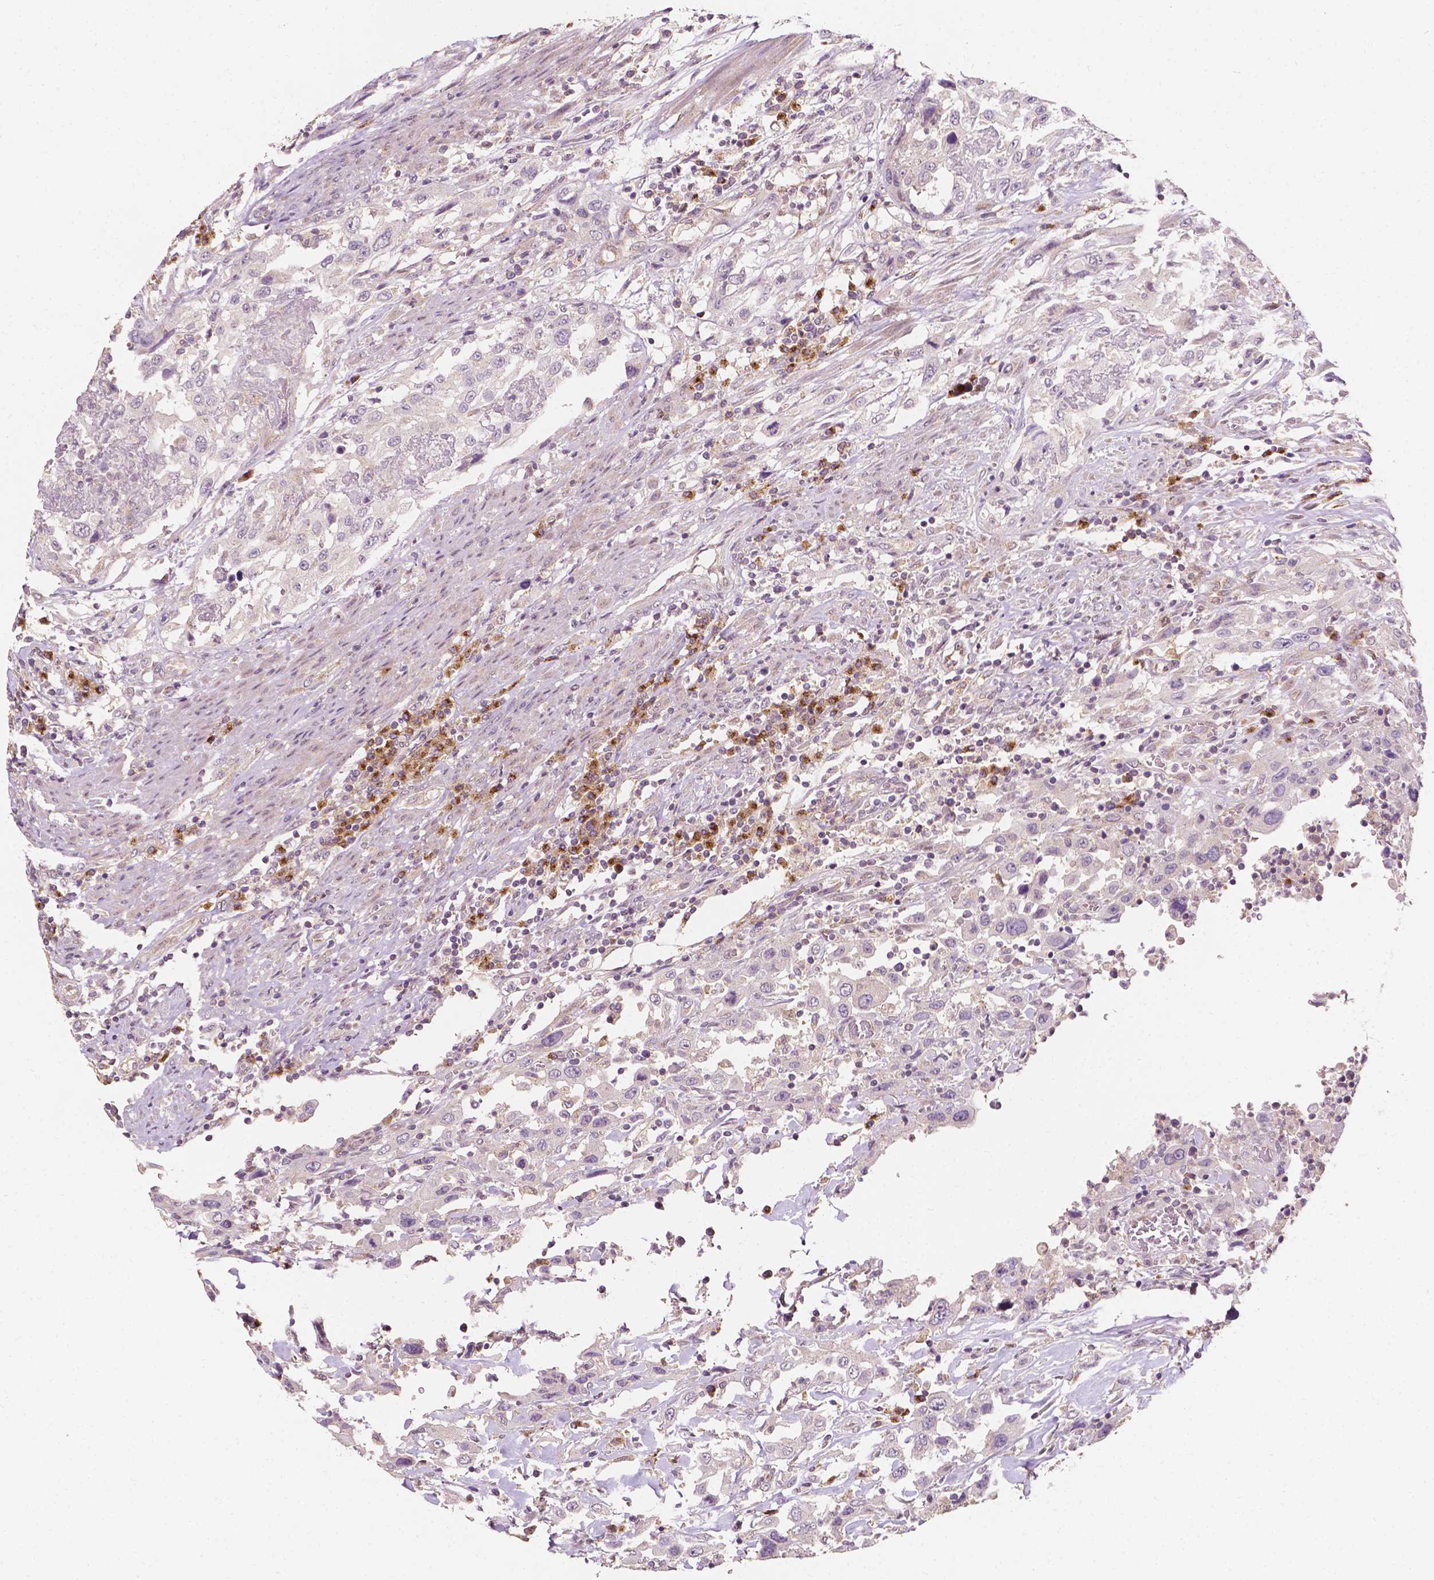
{"staining": {"intensity": "negative", "quantity": "none", "location": "none"}, "tissue": "urothelial cancer", "cell_type": "Tumor cells", "image_type": "cancer", "snomed": [{"axis": "morphology", "description": "Urothelial carcinoma, High grade"}, {"axis": "topography", "description": "Urinary bladder"}], "caption": "IHC image of human urothelial carcinoma (high-grade) stained for a protein (brown), which shows no positivity in tumor cells. (Brightfield microscopy of DAB immunohistochemistry (IHC) at high magnification).", "gene": "EBAG9", "patient": {"sex": "male", "age": 61}}